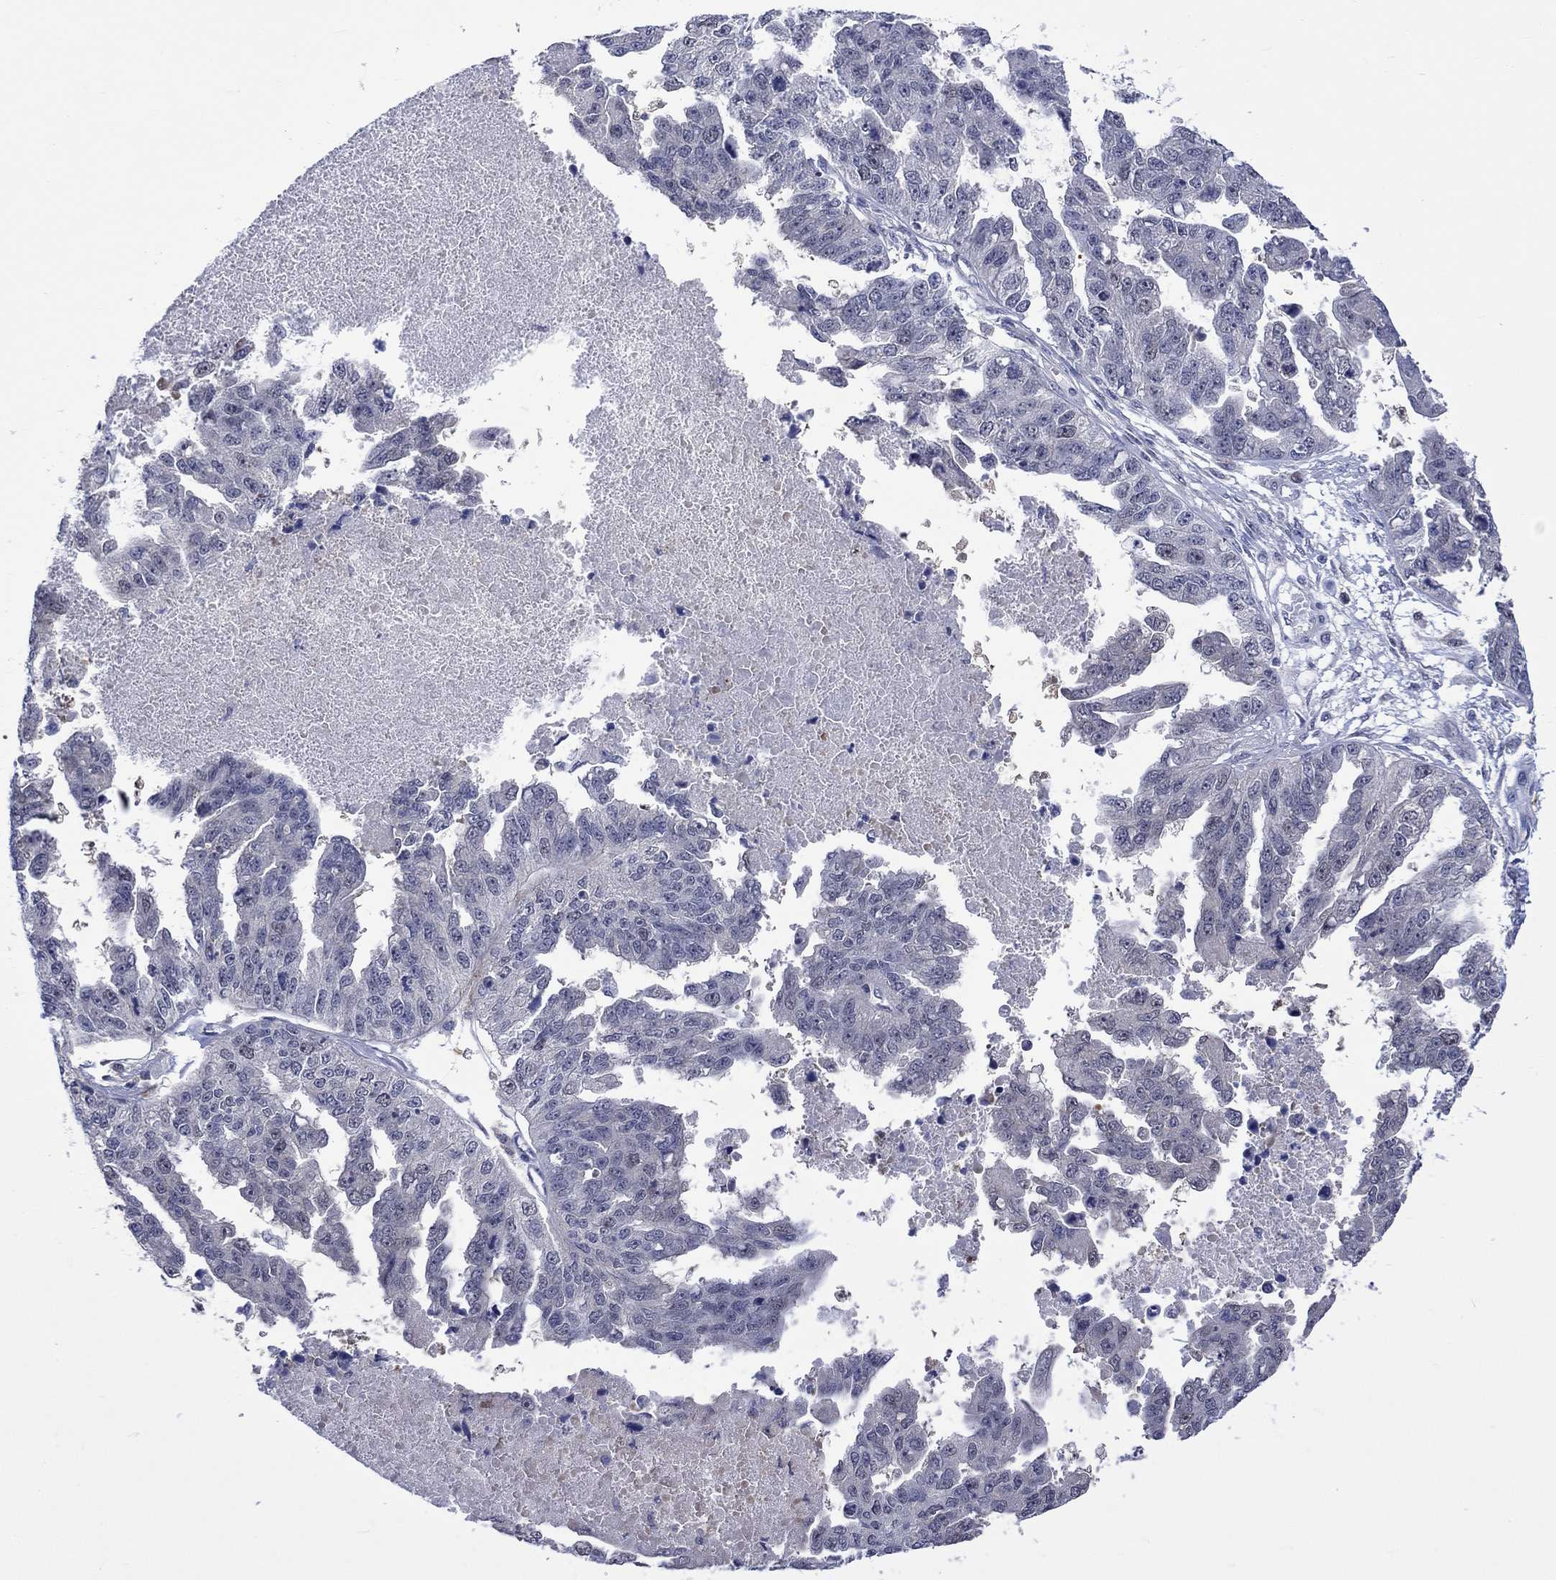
{"staining": {"intensity": "negative", "quantity": "none", "location": "none"}, "tissue": "ovarian cancer", "cell_type": "Tumor cells", "image_type": "cancer", "snomed": [{"axis": "morphology", "description": "Cystadenocarcinoma, serous, NOS"}, {"axis": "topography", "description": "Ovary"}], "caption": "This is a image of immunohistochemistry (IHC) staining of ovarian serous cystadenocarcinoma, which shows no expression in tumor cells.", "gene": "E2F8", "patient": {"sex": "female", "age": 58}}